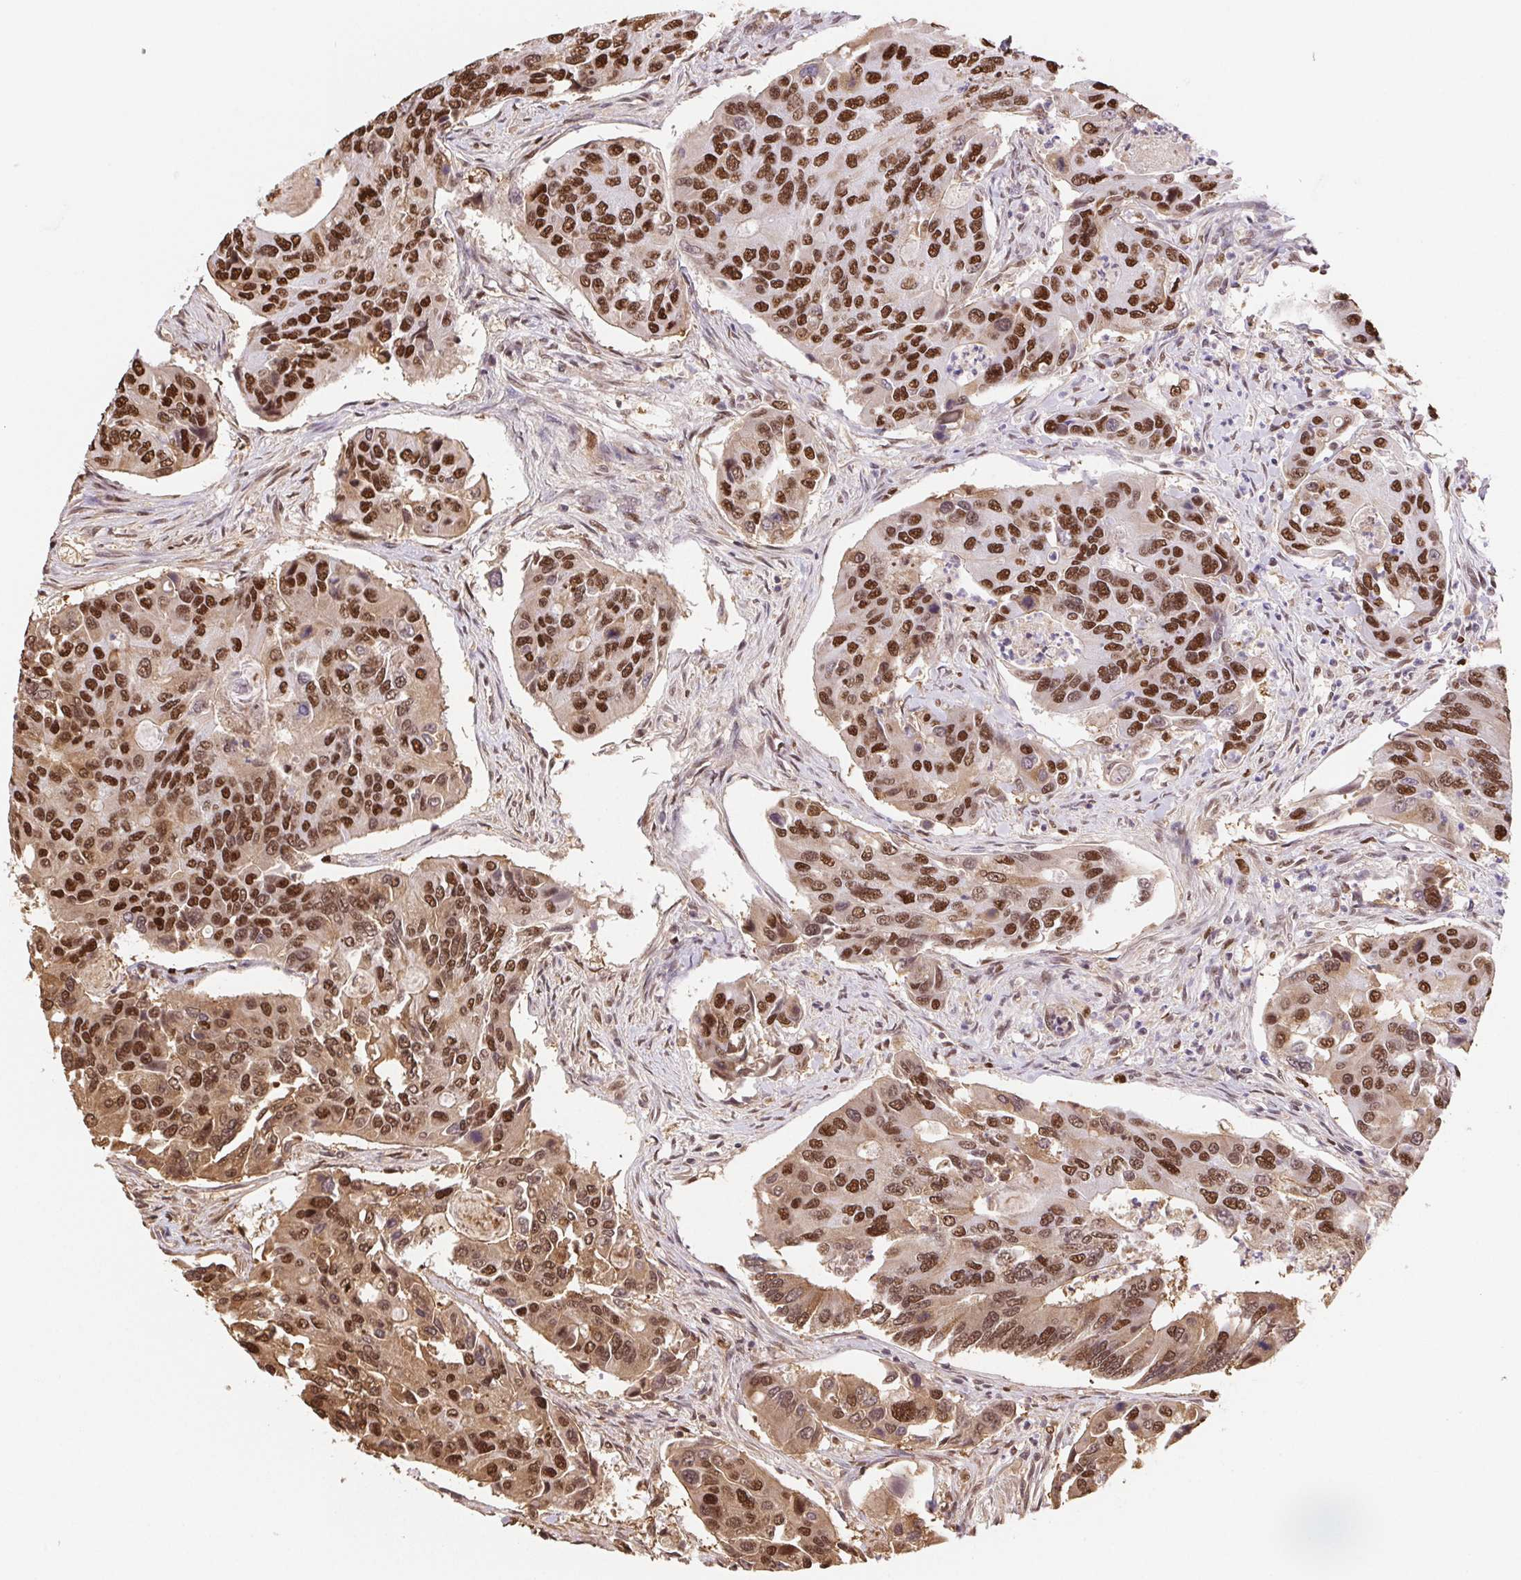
{"staining": {"intensity": "strong", "quantity": ">75%", "location": "nuclear"}, "tissue": "colorectal cancer", "cell_type": "Tumor cells", "image_type": "cancer", "snomed": [{"axis": "morphology", "description": "Adenocarcinoma, NOS"}, {"axis": "topography", "description": "Colon"}], "caption": "IHC of human colorectal cancer shows high levels of strong nuclear expression in approximately >75% of tumor cells.", "gene": "SET", "patient": {"sex": "female", "age": 67}}